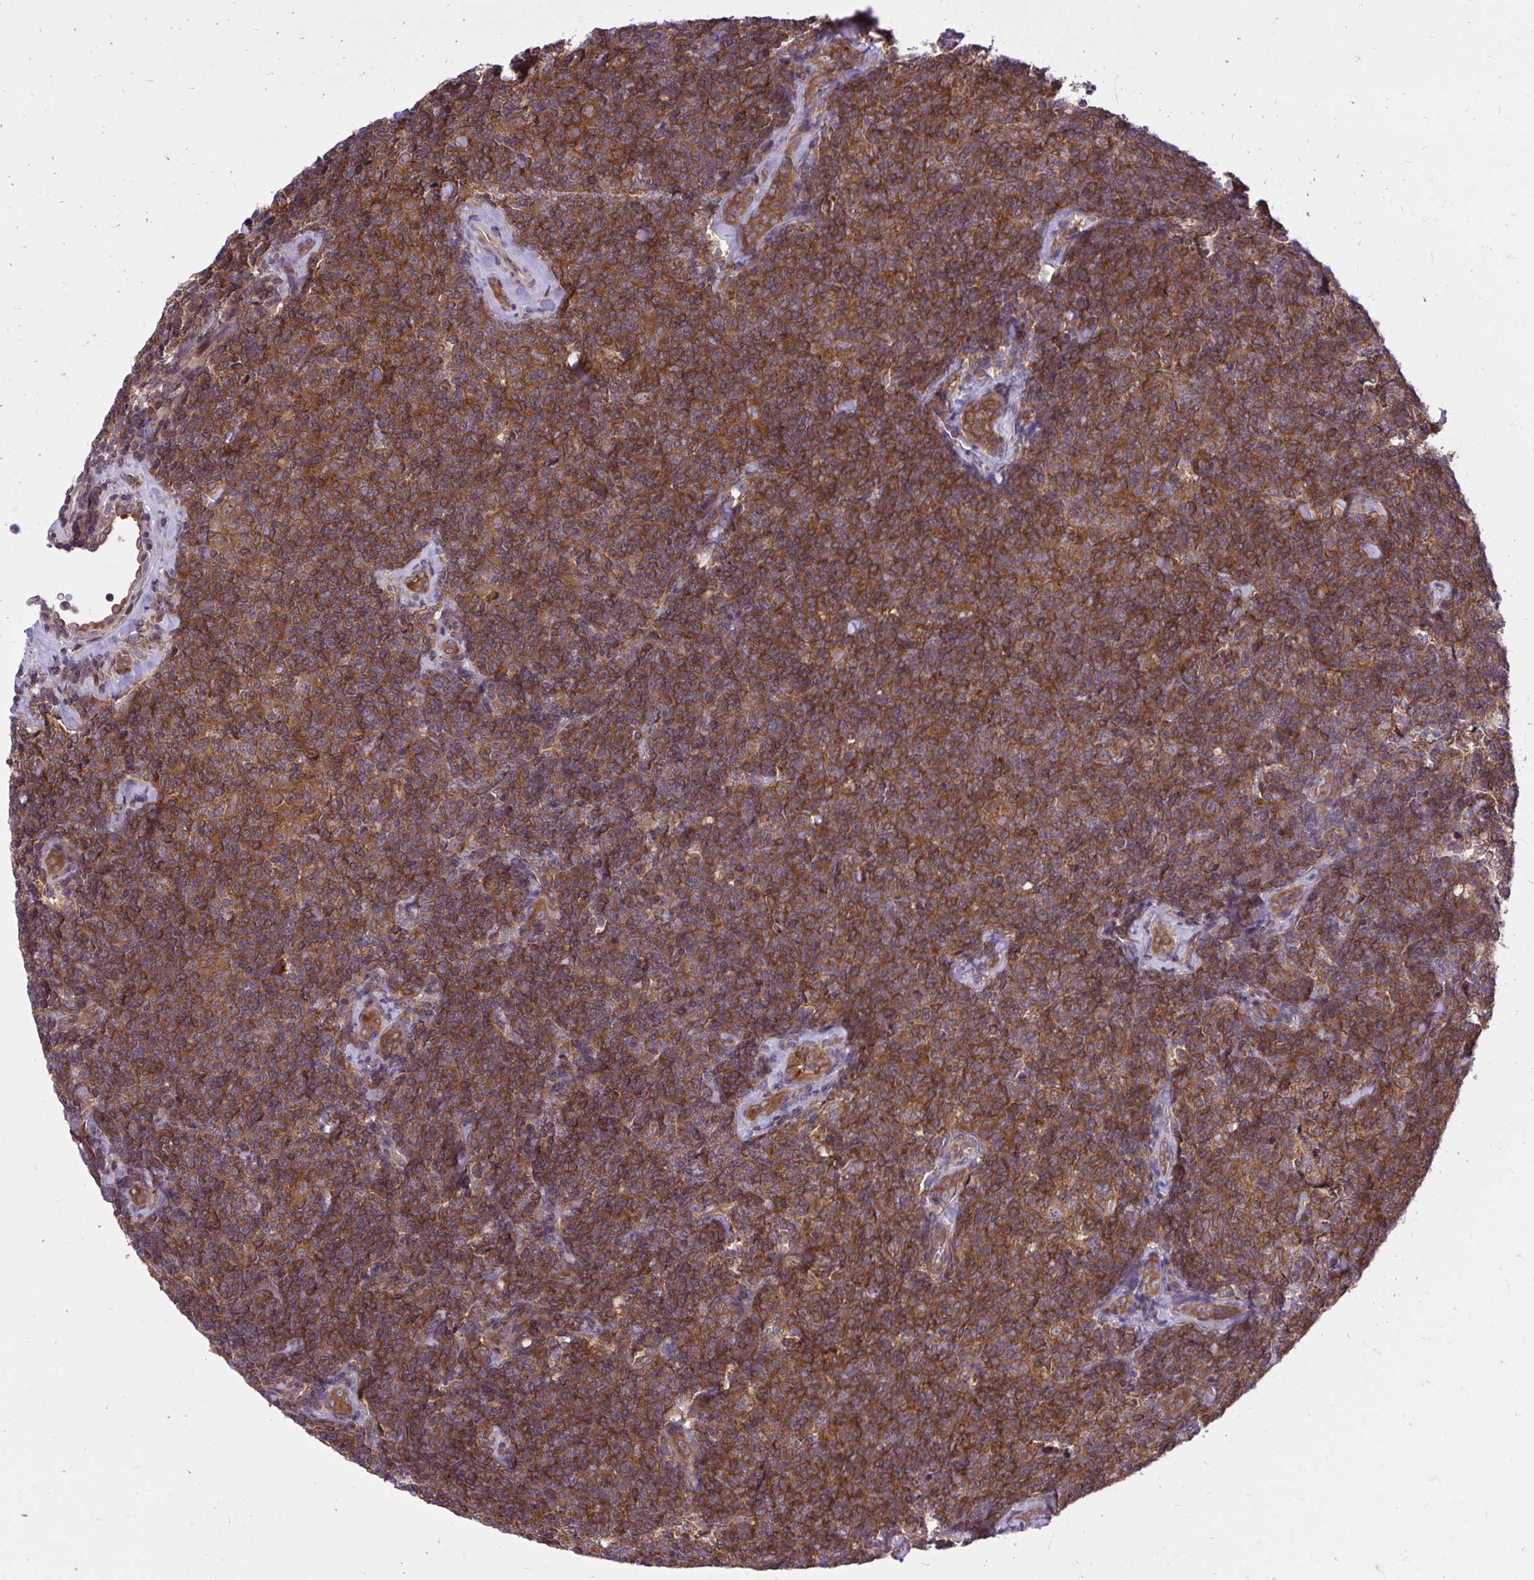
{"staining": {"intensity": "strong", "quantity": ">75%", "location": "cytoplasmic/membranous"}, "tissue": "lymphoma", "cell_type": "Tumor cells", "image_type": "cancer", "snomed": [{"axis": "morphology", "description": "Malignant lymphoma, non-Hodgkin's type, Low grade"}, {"axis": "topography", "description": "Lymph node"}], "caption": "Lymphoma was stained to show a protein in brown. There is high levels of strong cytoplasmic/membranous staining in approximately >75% of tumor cells.", "gene": "PPP5C", "patient": {"sex": "female", "age": 56}}